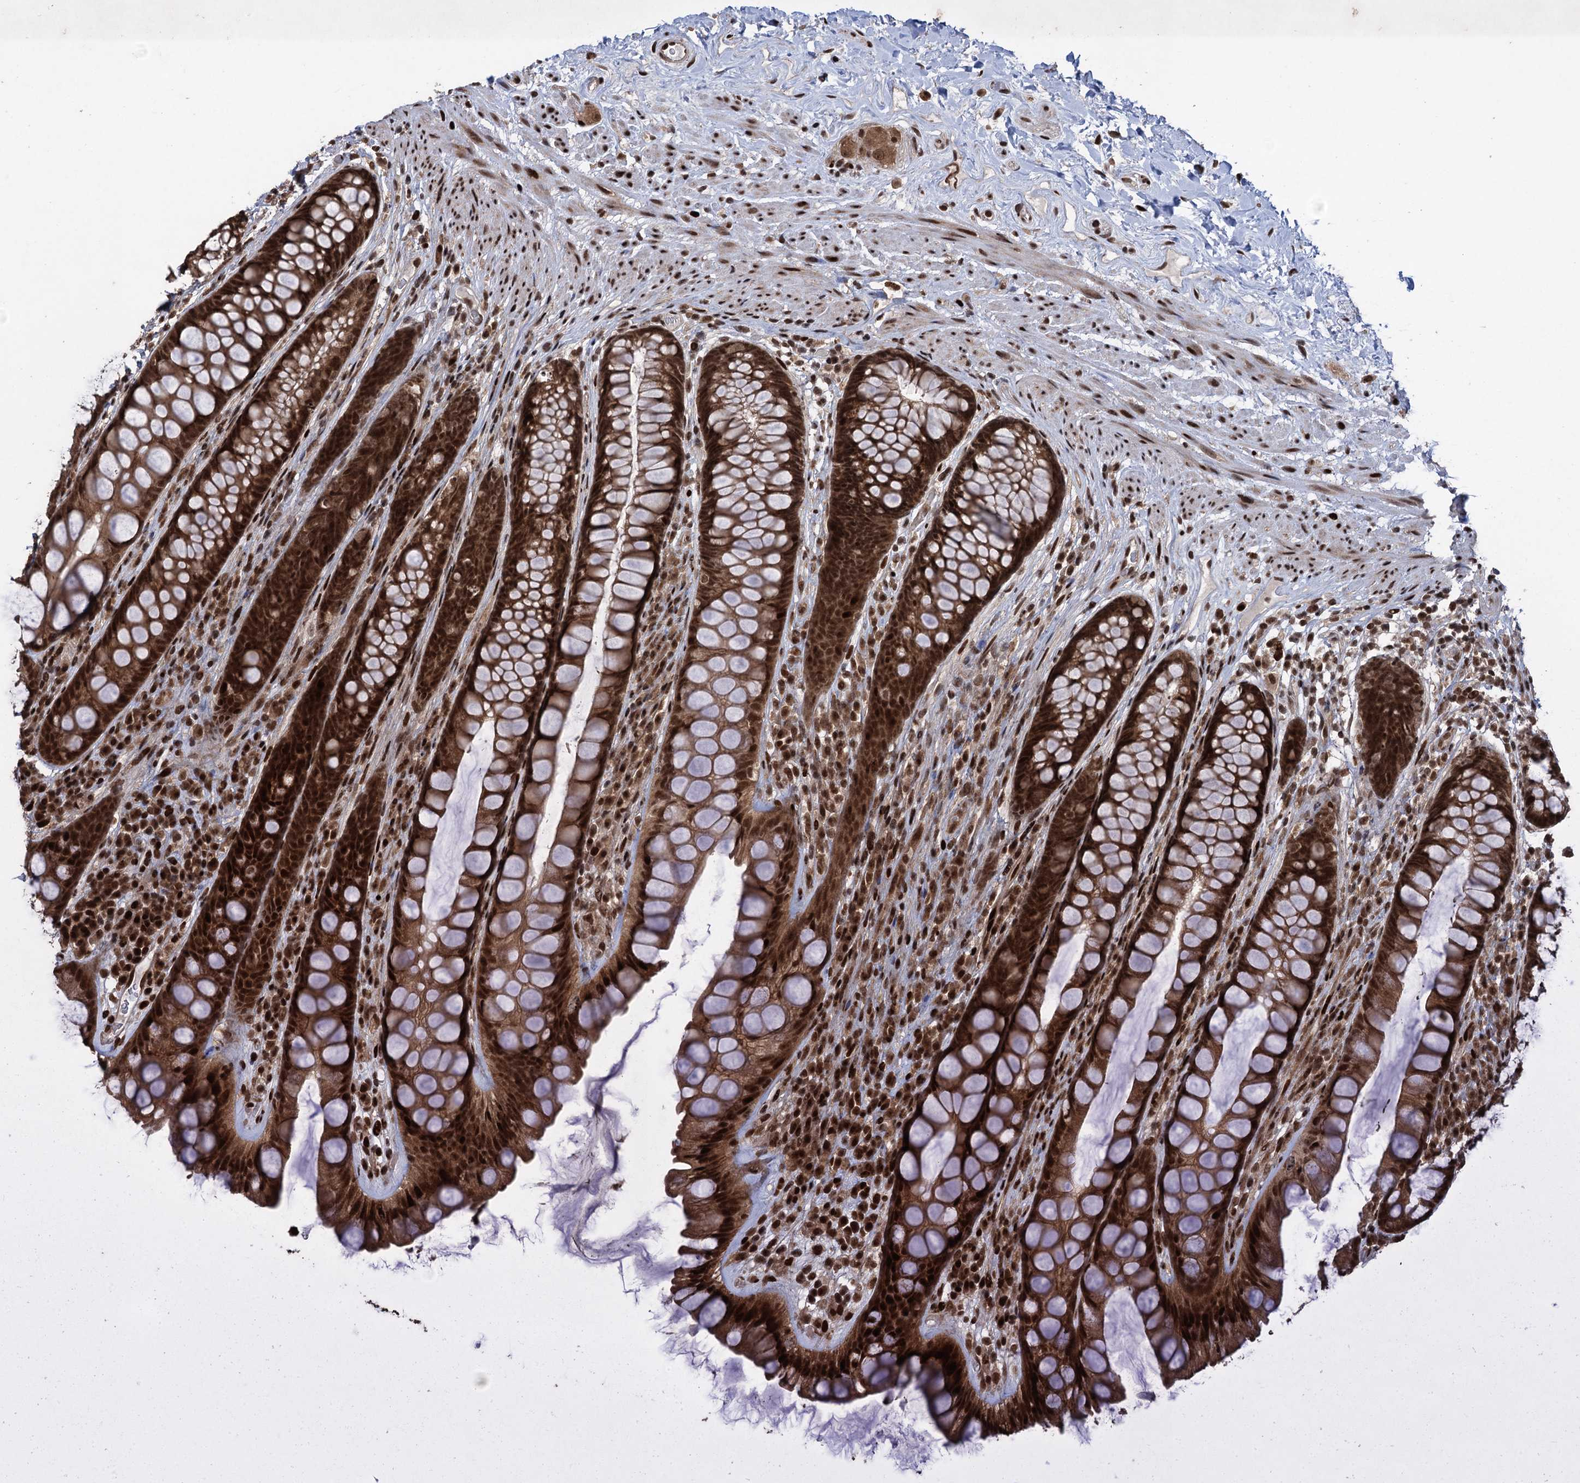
{"staining": {"intensity": "strong", "quantity": ">75%", "location": "cytoplasmic/membranous,nuclear"}, "tissue": "rectum", "cell_type": "Glandular cells", "image_type": "normal", "snomed": [{"axis": "morphology", "description": "Normal tissue, NOS"}, {"axis": "topography", "description": "Rectum"}], "caption": "Immunohistochemical staining of unremarkable human rectum exhibits high levels of strong cytoplasmic/membranous,nuclear expression in about >75% of glandular cells. The protein of interest is shown in brown color, while the nuclei are stained blue.", "gene": "ZNF169", "patient": {"sex": "male", "age": 74}}